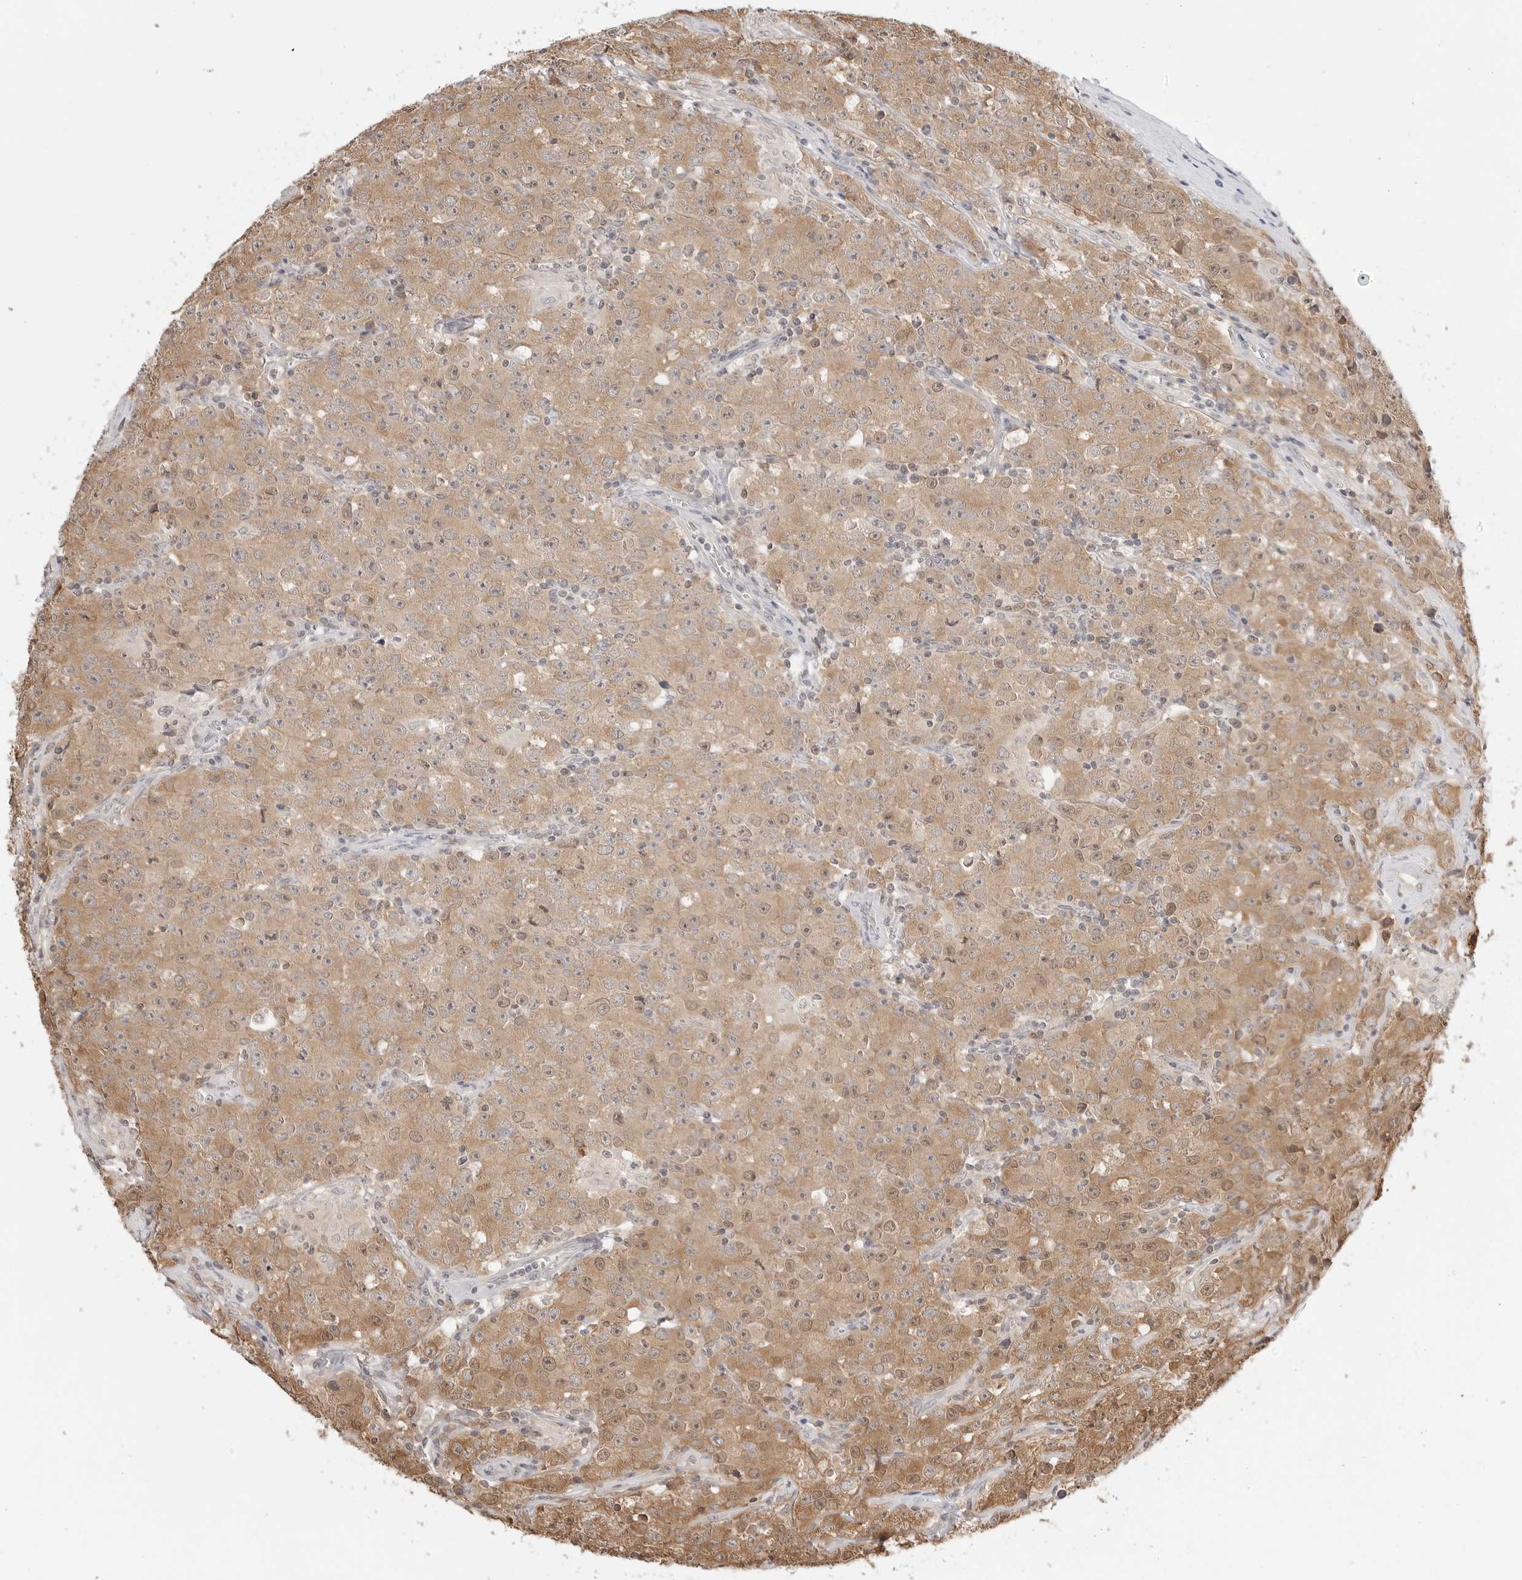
{"staining": {"intensity": "strong", "quantity": "25%-75%", "location": "cytoplasmic/membranous,nuclear"}, "tissue": "testis cancer", "cell_type": "Tumor cells", "image_type": "cancer", "snomed": [{"axis": "morphology", "description": "Seminoma, NOS"}, {"axis": "morphology", "description": "Carcinoma, Embryonal, NOS"}, {"axis": "topography", "description": "Testis"}], "caption": "Immunohistochemistry micrograph of neoplastic tissue: testis cancer (seminoma) stained using IHC shows high levels of strong protein expression localized specifically in the cytoplasmic/membranous and nuclear of tumor cells, appearing as a cytoplasmic/membranous and nuclear brown color.", "gene": "NUDC", "patient": {"sex": "male", "age": 43}}